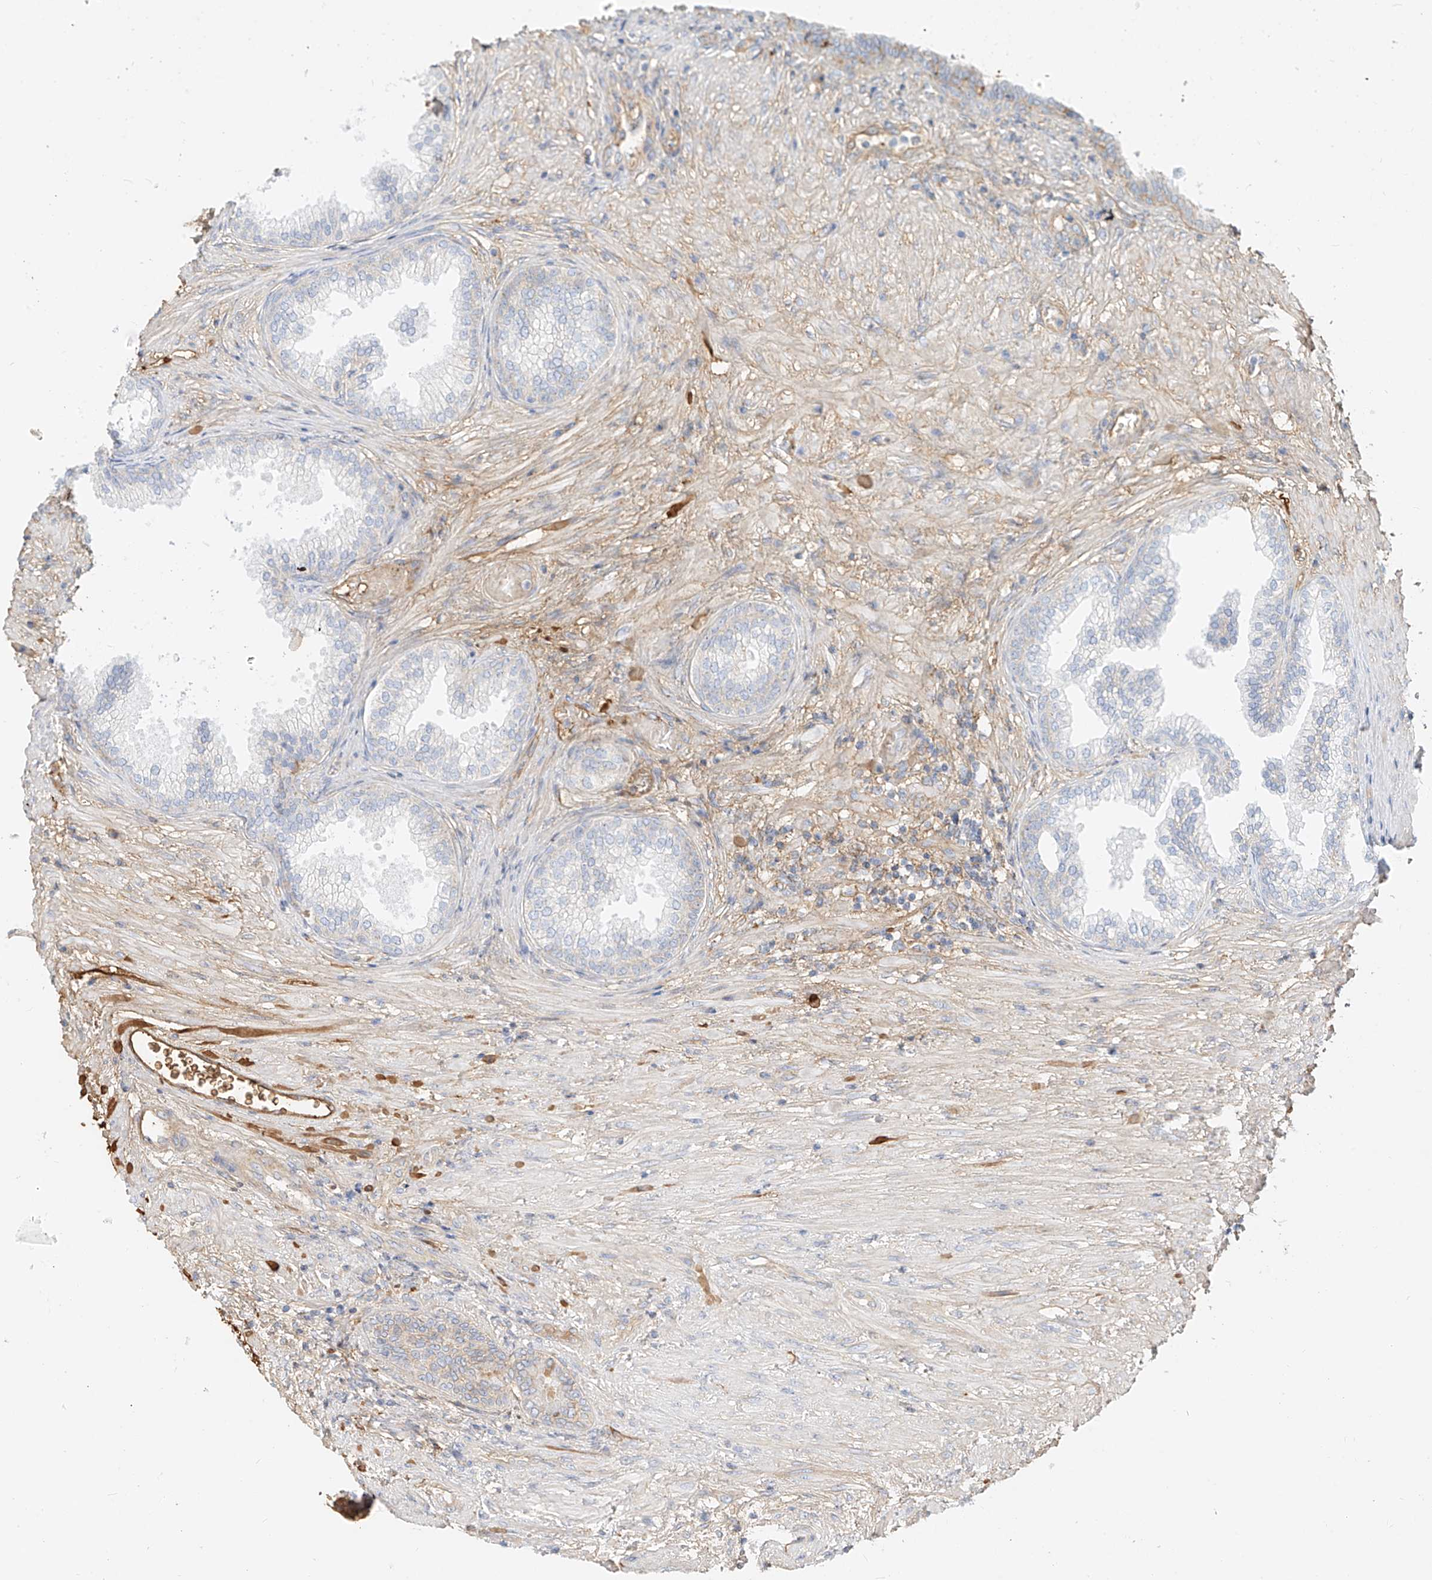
{"staining": {"intensity": "moderate", "quantity": "<25%", "location": "cytoplasmic/membranous"}, "tissue": "prostate", "cell_type": "Glandular cells", "image_type": "normal", "snomed": [{"axis": "morphology", "description": "Normal tissue, NOS"}, {"axis": "topography", "description": "Prostate"}], "caption": "Prostate stained with a protein marker exhibits moderate staining in glandular cells.", "gene": "OCSTAMP", "patient": {"sex": "male", "age": 76}}